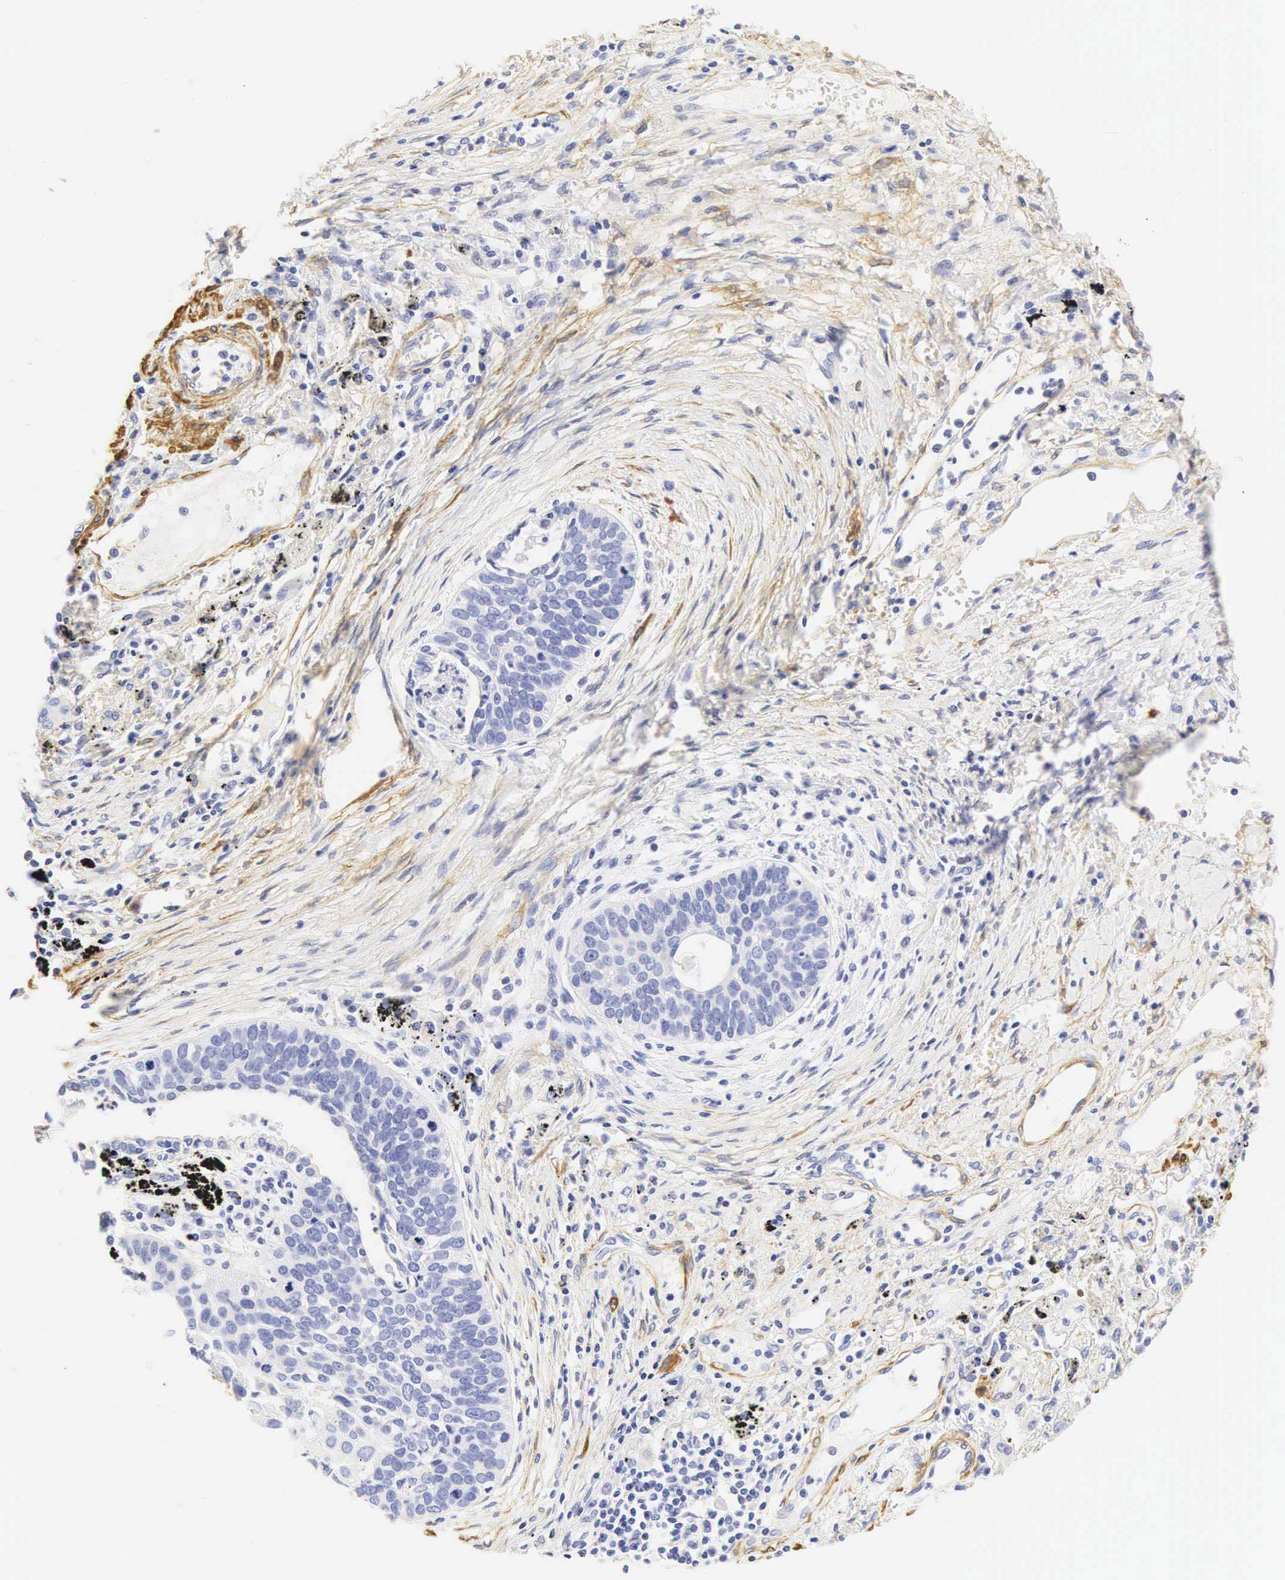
{"staining": {"intensity": "negative", "quantity": "none", "location": "none"}, "tissue": "lung cancer", "cell_type": "Tumor cells", "image_type": "cancer", "snomed": [{"axis": "morphology", "description": "Squamous cell carcinoma, NOS"}, {"axis": "topography", "description": "Lung"}], "caption": "Tumor cells show no significant positivity in lung cancer.", "gene": "CNN1", "patient": {"sex": "male", "age": 71}}